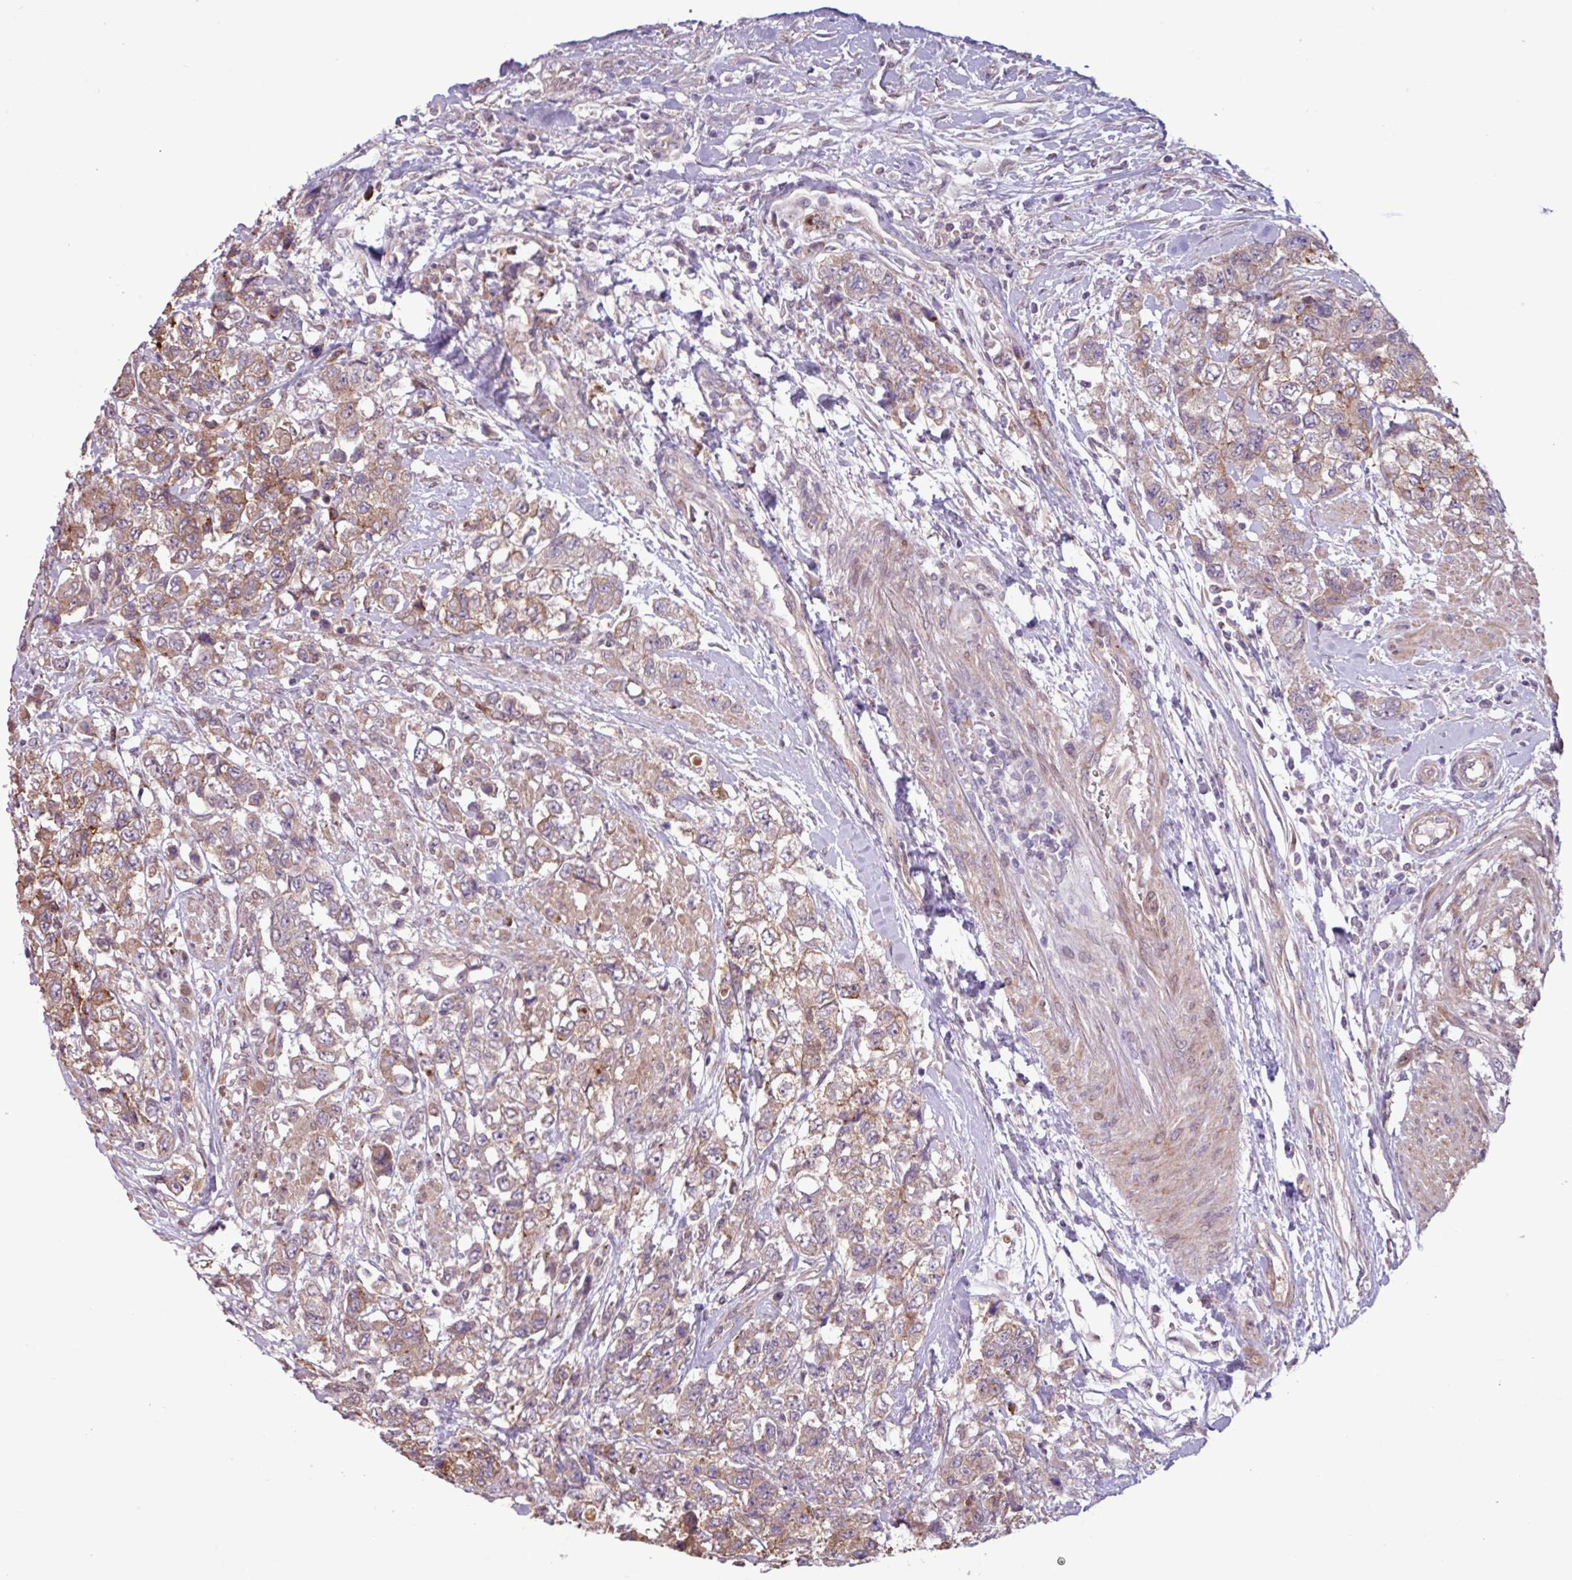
{"staining": {"intensity": "moderate", "quantity": "25%-75%", "location": "cytoplasmic/membranous"}, "tissue": "urothelial cancer", "cell_type": "Tumor cells", "image_type": "cancer", "snomed": [{"axis": "morphology", "description": "Urothelial carcinoma, High grade"}, {"axis": "topography", "description": "Urinary bladder"}], "caption": "DAB immunohistochemical staining of human urothelial cancer reveals moderate cytoplasmic/membranous protein positivity in approximately 25%-75% of tumor cells.", "gene": "PDPR", "patient": {"sex": "female", "age": 78}}